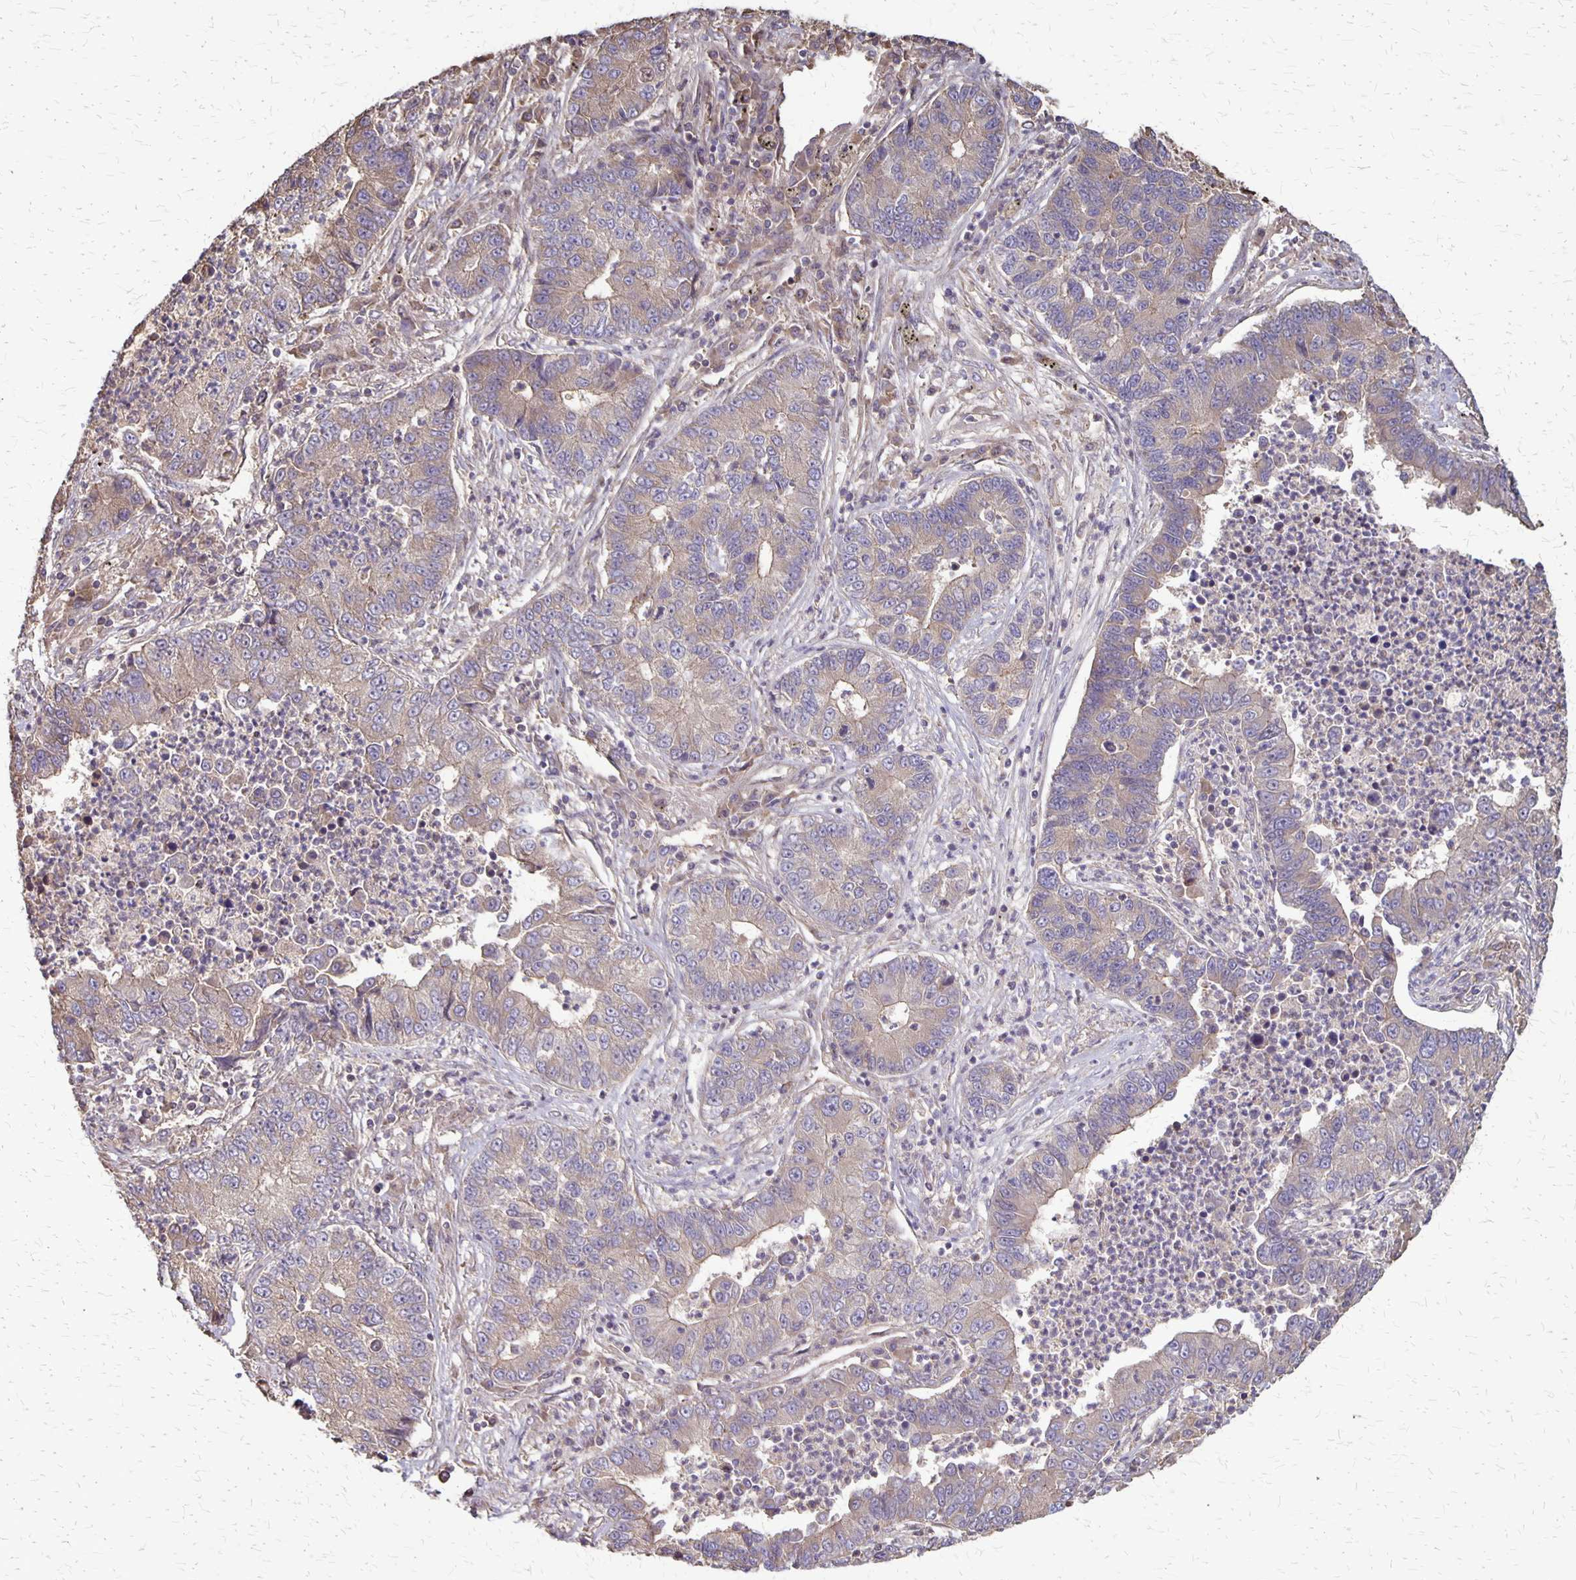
{"staining": {"intensity": "weak", "quantity": ">75%", "location": "cytoplasmic/membranous"}, "tissue": "lung cancer", "cell_type": "Tumor cells", "image_type": "cancer", "snomed": [{"axis": "morphology", "description": "Adenocarcinoma, NOS"}, {"axis": "topography", "description": "Lung"}], "caption": "Brown immunohistochemical staining in lung cancer exhibits weak cytoplasmic/membranous staining in about >75% of tumor cells. (DAB IHC, brown staining for protein, blue staining for nuclei).", "gene": "PROM2", "patient": {"sex": "female", "age": 57}}